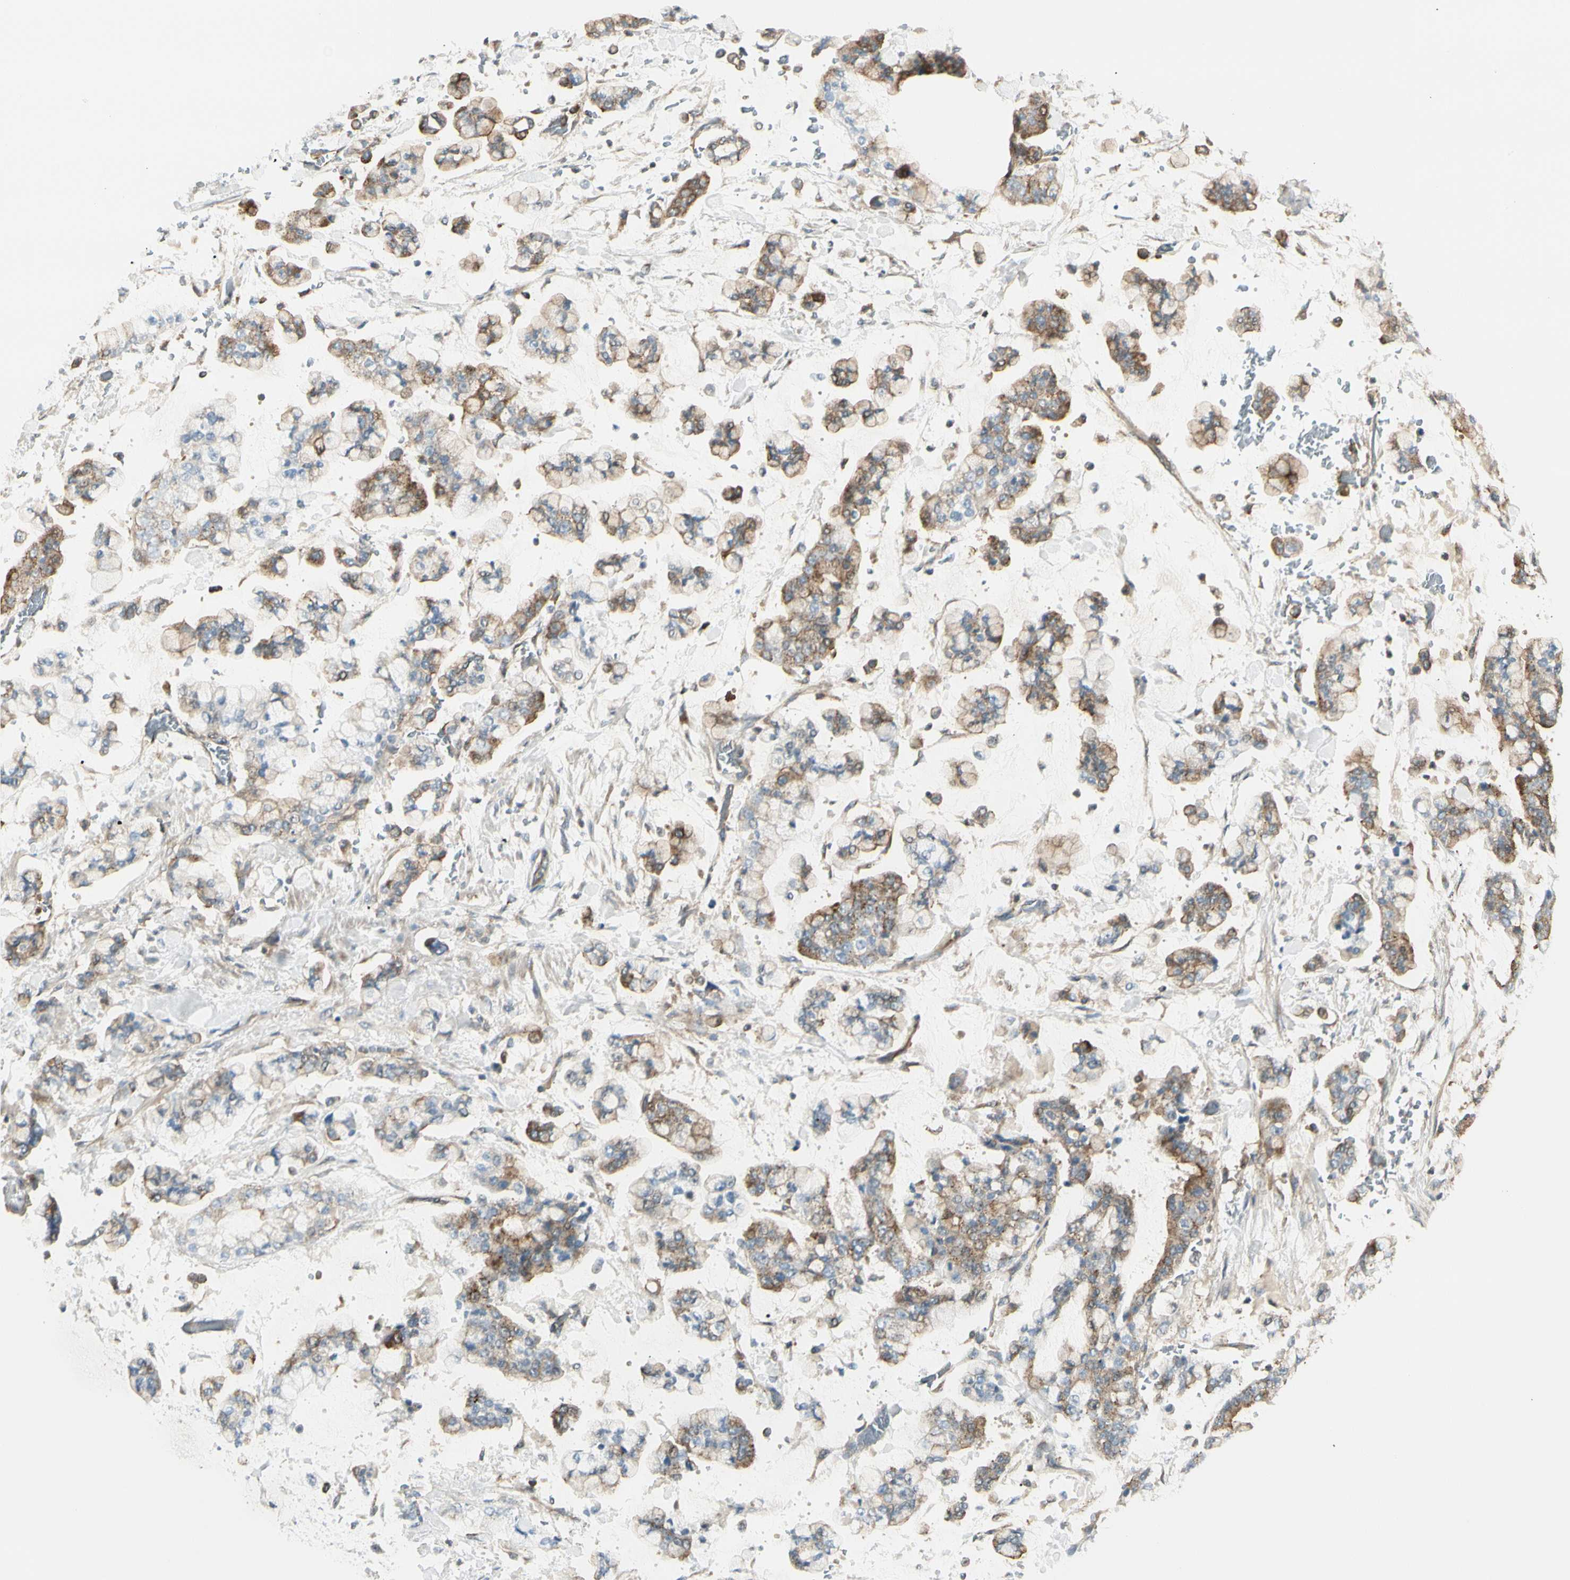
{"staining": {"intensity": "moderate", "quantity": "25%-75%", "location": "cytoplasmic/membranous"}, "tissue": "stomach cancer", "cell_type": "Tumor cells", "image_type": "cancer", "snomed": [{"axis": "morphology", "description": "Normal tissue, NOS"}, {"axis": "morphology", "description": "Adenocarcinoma, NOS"}, {"axis": "topography", "description": "Stomach, upper"}, {"axis": "topography", "description": "Stomach"}], "caption": "This photomicrograph demonstrates stomach cancer (adenocarcinoma) stained with IHC to label a protein in brown. The cytoplasmic/membranous of tumor cells show moderate positivity for the protein. Nuclei are counter-stained blue.", "gene": "AGFG1", "patient": {"sex": "male", "age": 76}}